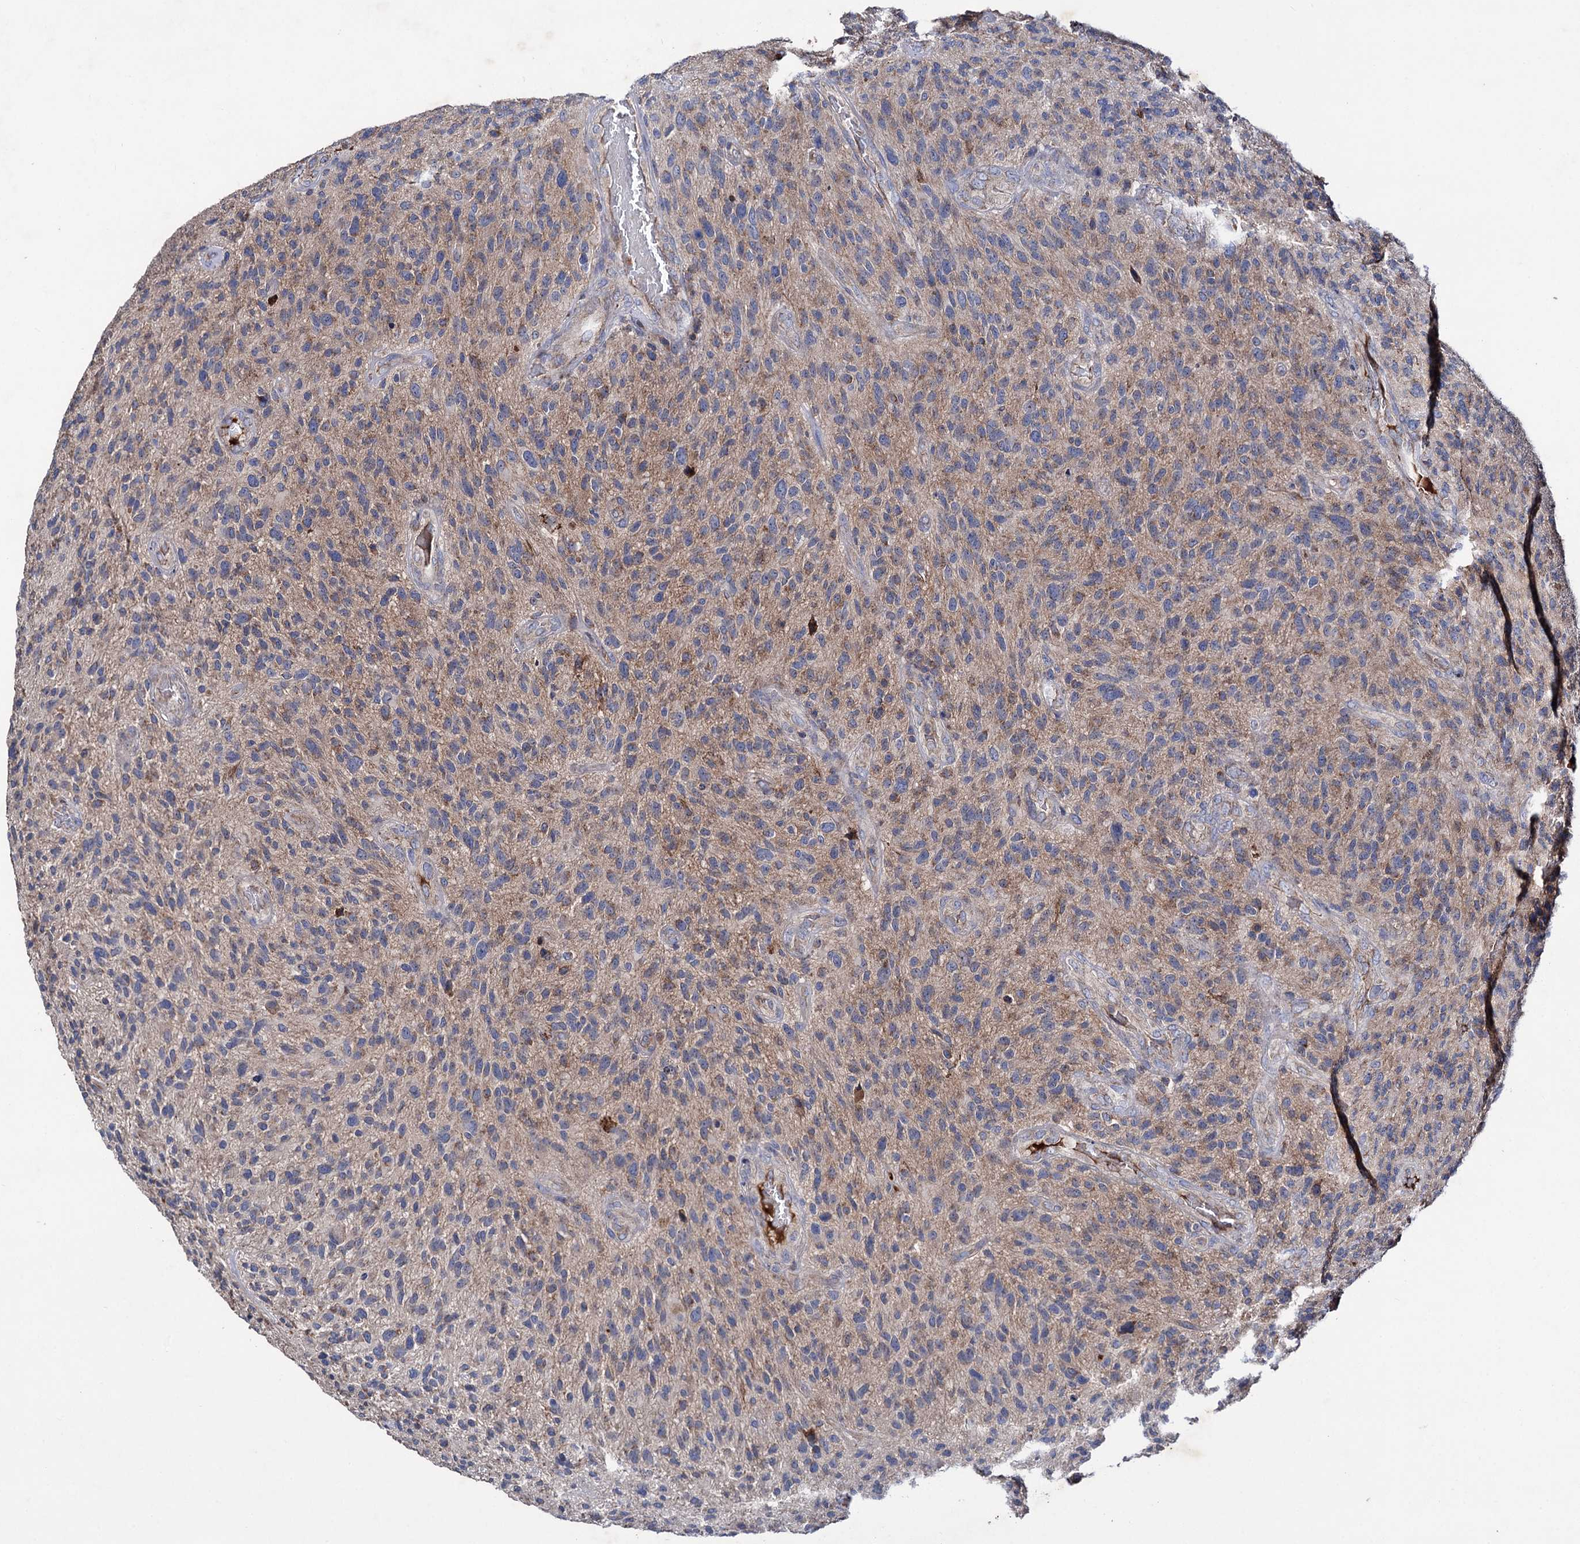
{"staining": {"intensity": "weak", "quantity": "25%-75%", "location": "cytoplasmic/membranous"}, "tissue": "glioma", "cell_type": "Tumor cells", "image_type": "cancer", "snomed": [{"axis": "morphology", "description": "Glioma, malignant, High grade"}, {"axis": "topography", "description": "Brain"}], "caption": "Glioma stained for a protein (brown) shows weak cytoplasmic/membranous positive staining in about 25%-75% of tumor cells.", "gene": "CLPB", "patient": {"sex": "male", "age": 47}}